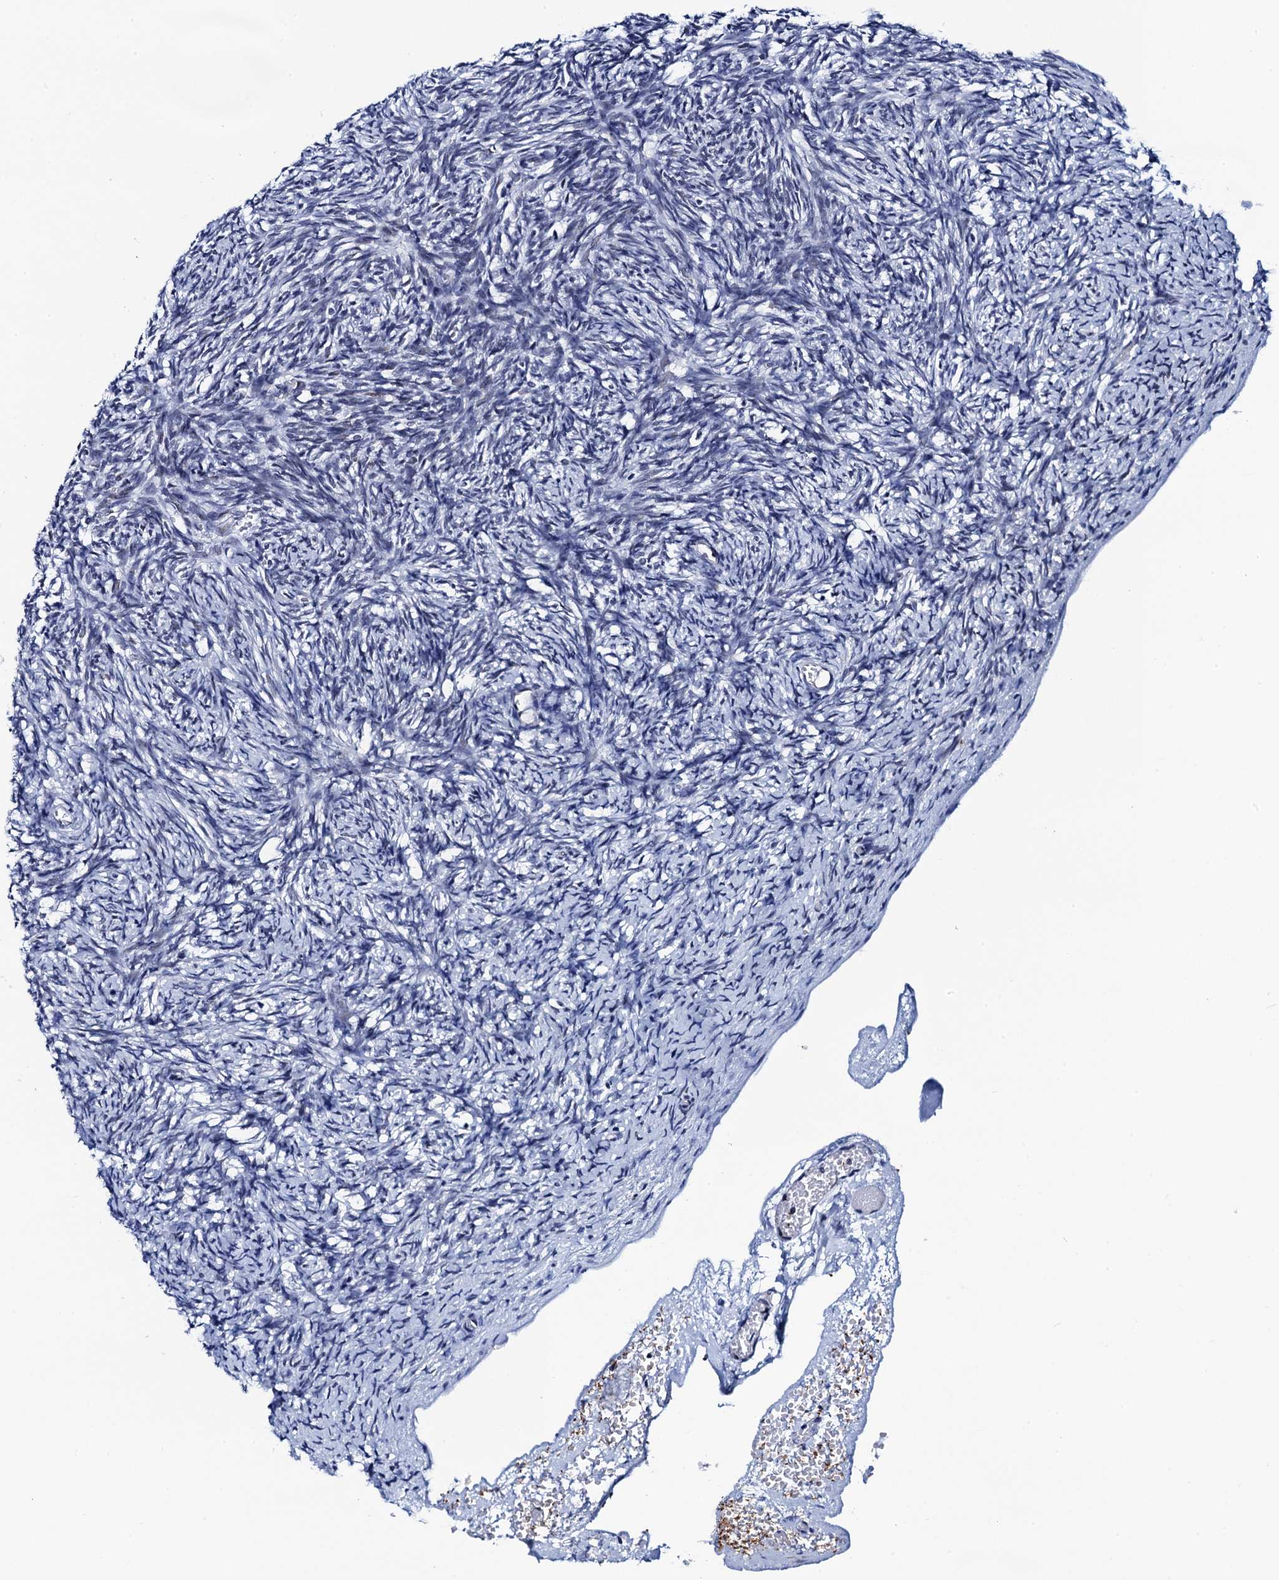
{"staining": {"intensity": "negative", "quantity": "none", "location": "none"}, "tissue": "ovary", "cell_type": "Ovarian stroma cells", "image_type": "normal", "snomed": [{"axis": "morphology", "description": "Normal tissue, NOS"}, {"axis": "topography", "description": "Ovary"}], "caption": "Immunohistochemical staining of benign ovary demonstrates no significant positivity in ovarian stroma cells.", "gene": "C16orf87", "patient": {"sex": "female", "age": 34}}